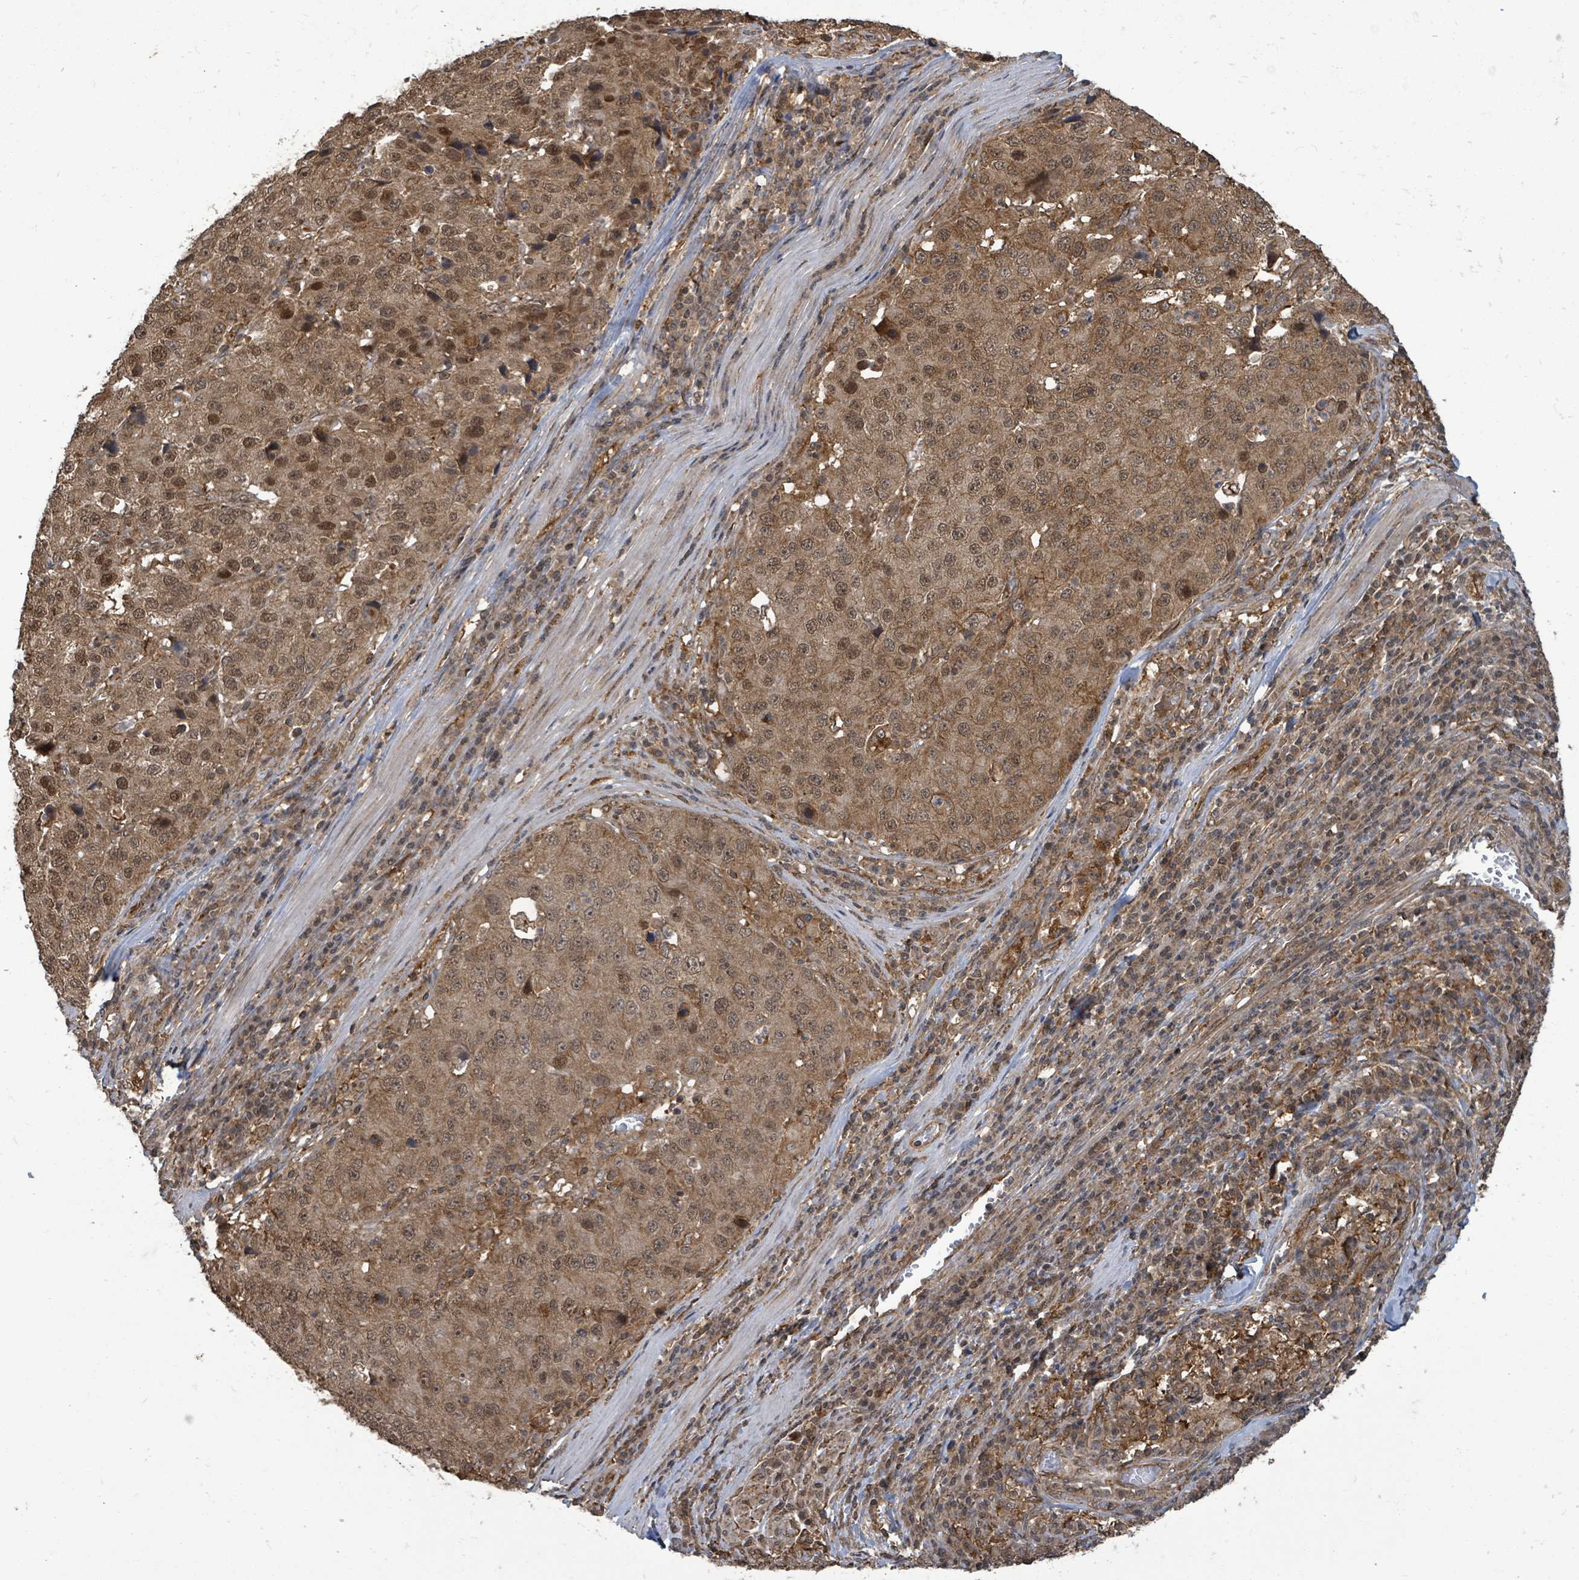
{"staining": {"intensity": "moderate", "quantity": ">75%", "location": "cytoplasmic/membranous,nuclear"}, "tissue": "stomach cancer", "cell_type": "Tumor cells", "image_type": "cancer", "snomed": [{"axis": "morphology", "description": "Adenocarcinoma, NOS"}, {"axis": "topography", "description": "Stomach"}], "caption": "This is an image of immunohistochemistry staining of stomach adenocarcinoma, which shows moderate positivity in the cytoplasmic/membranous and nuclear of tumor cells.", "gene": "KLC1", "patient": {"sex": "male", "age": 71}}